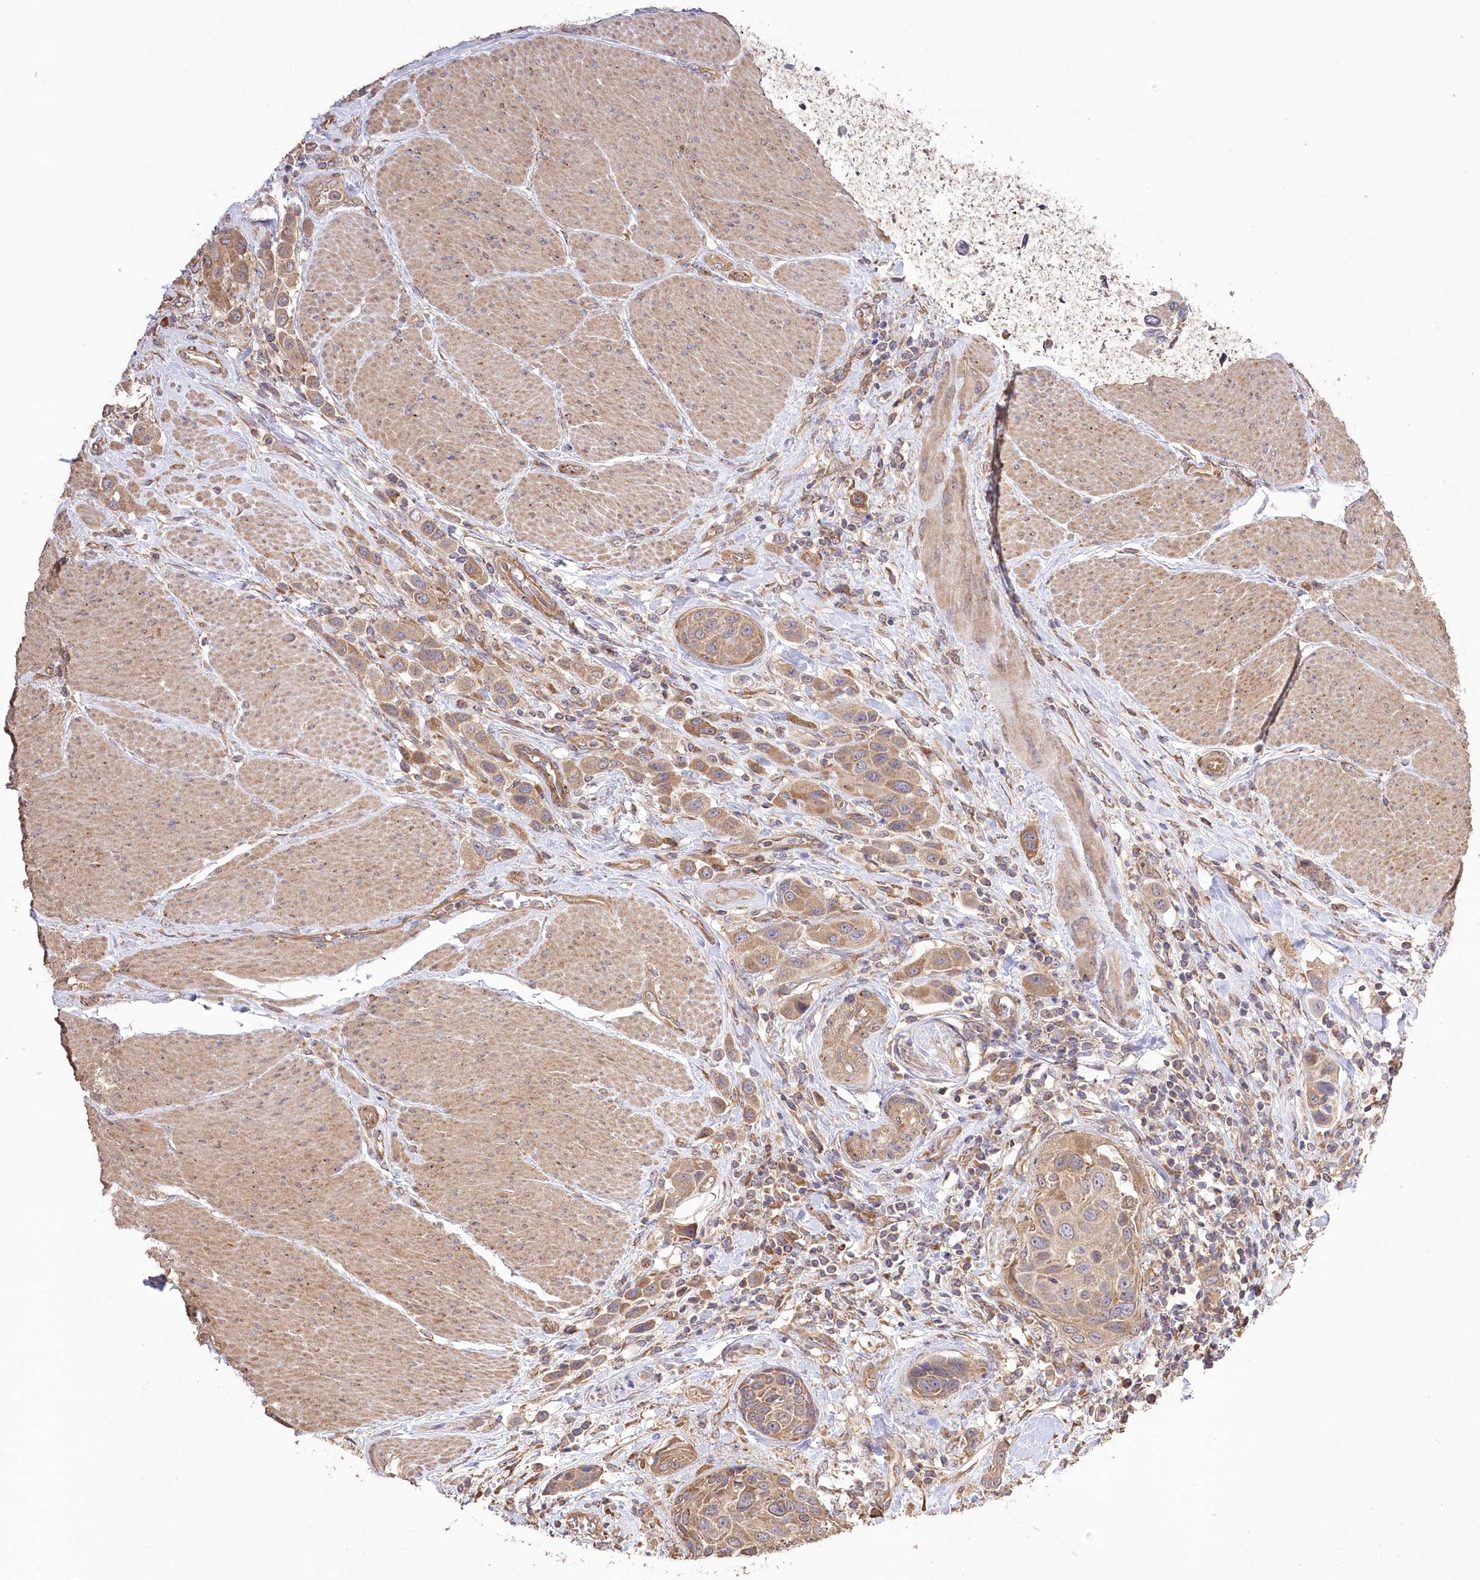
{"staining": {"intensity": "moderate", "quantity": ">75%", "location": "cytoplasmic/membranous"}, "tissue": "urothelial cancer", "cell_type": "Tumor cells", "image_type": "cancer", "snomed": [{"axis": "morphology", "description": "Urothelial carcinoma, High grade"}, {"axis": "topography", "description": "Urinary bladder"}], "caption": "High-grade urothelial carcinoma tissue reveals moderate cytoplasmic/membranous staining in approximately >75% of tumor cells, visualized by immunohistochemistry.", "gene": "PRSS53", "patient": {"sex": "male", "age": 50}}